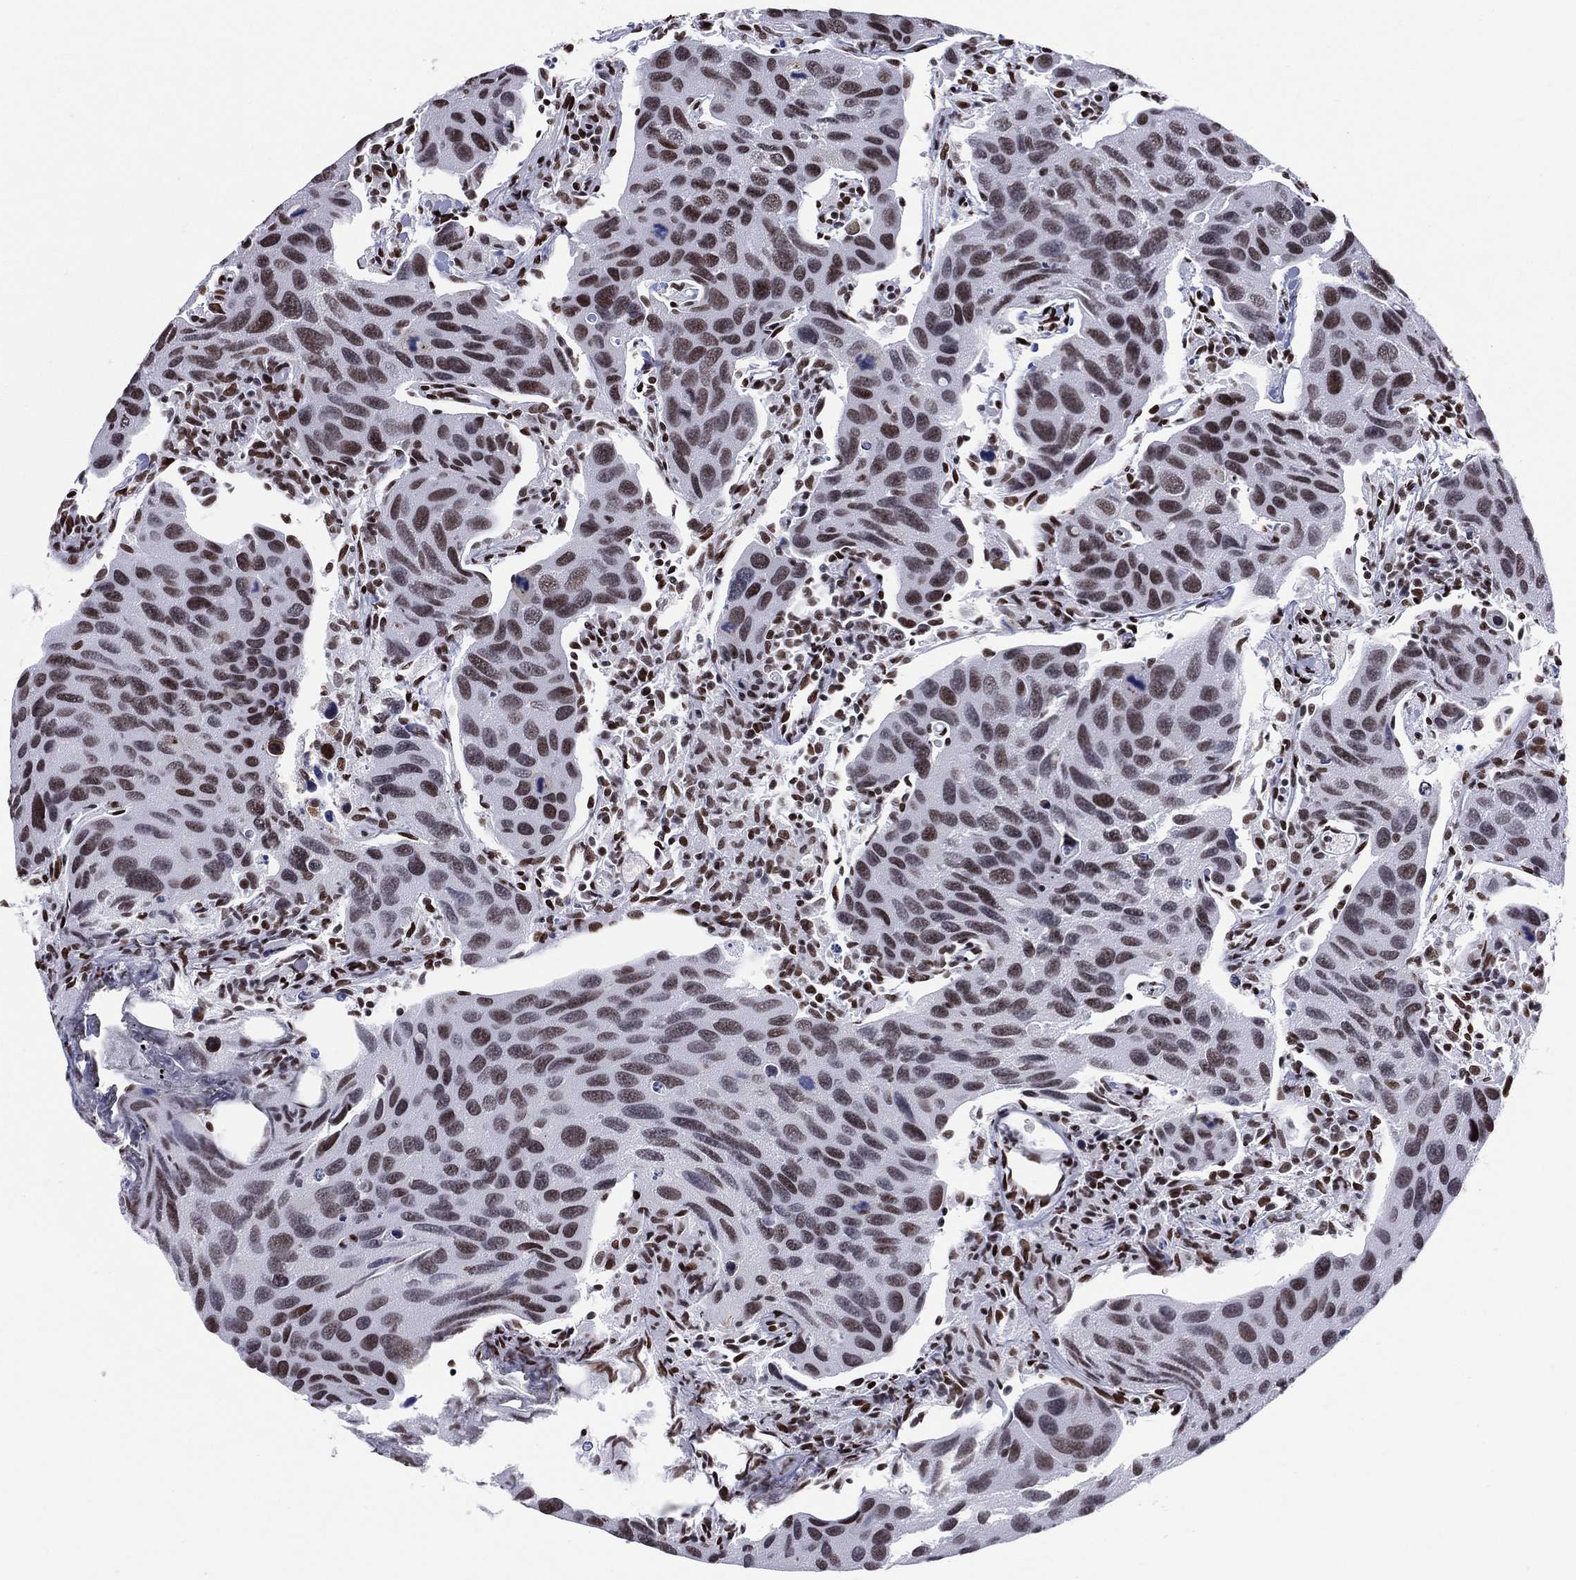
{"staining": {"intensity": "strong", "quantity": "25%-75%", "location": "nuclear"}, "tissue": "urothelial cancer", "cell_type": "Tumor cells", "image_type": "cancer", "snomed": [{"axis": "morphology", "description": "Urothelial carcinoma, High grade"}, {"axis": "topography", "description": "Urinary bladder"}], "caption": "High-grade urothelial carcinoma stained with a protein marker displays strong staining in tumor cells.", "gene": "ZNF7", "patient": {"sex": "male", "age": 79}}